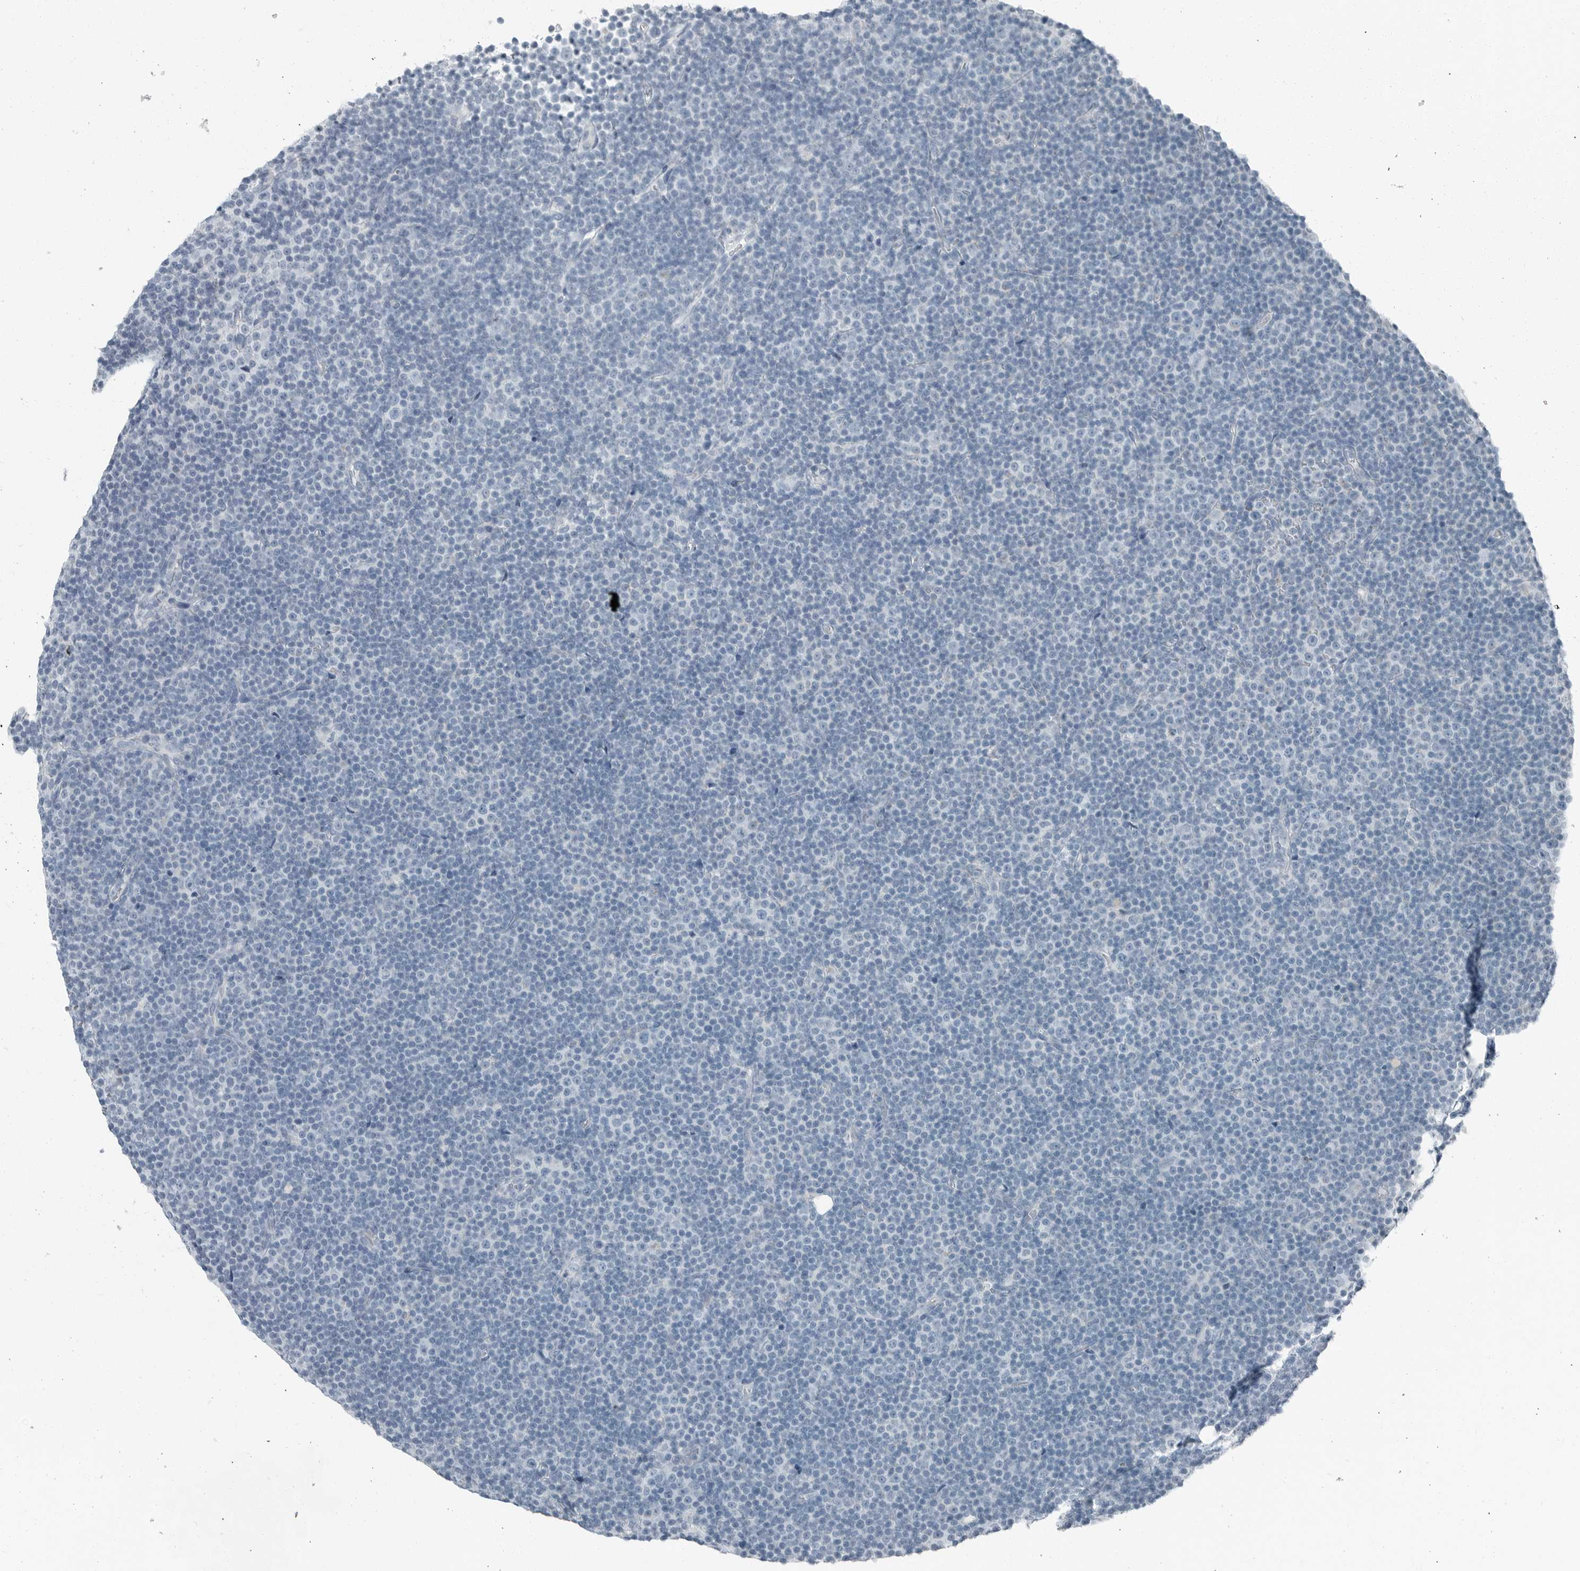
{"staining": {"intensity": "negative", "quantity": "none", "location": "none"}, "tissue": "lymphoma", "cell_type": "Tumor cells", "image_type": "cancer", "snomed": [{"axis": "morphology", "description": "Malignant lymphoma, non-Hodgkin's type, Low grade"}, {"axis": "topography", "description": "Lymph node"}], "caption": "IHC micrograph of human lymphoma stained for a protein (brown), which reveals no expression in tumor cells.", "gene": "ZPBP2", "patient": {"sex": "female", "age": 67}}